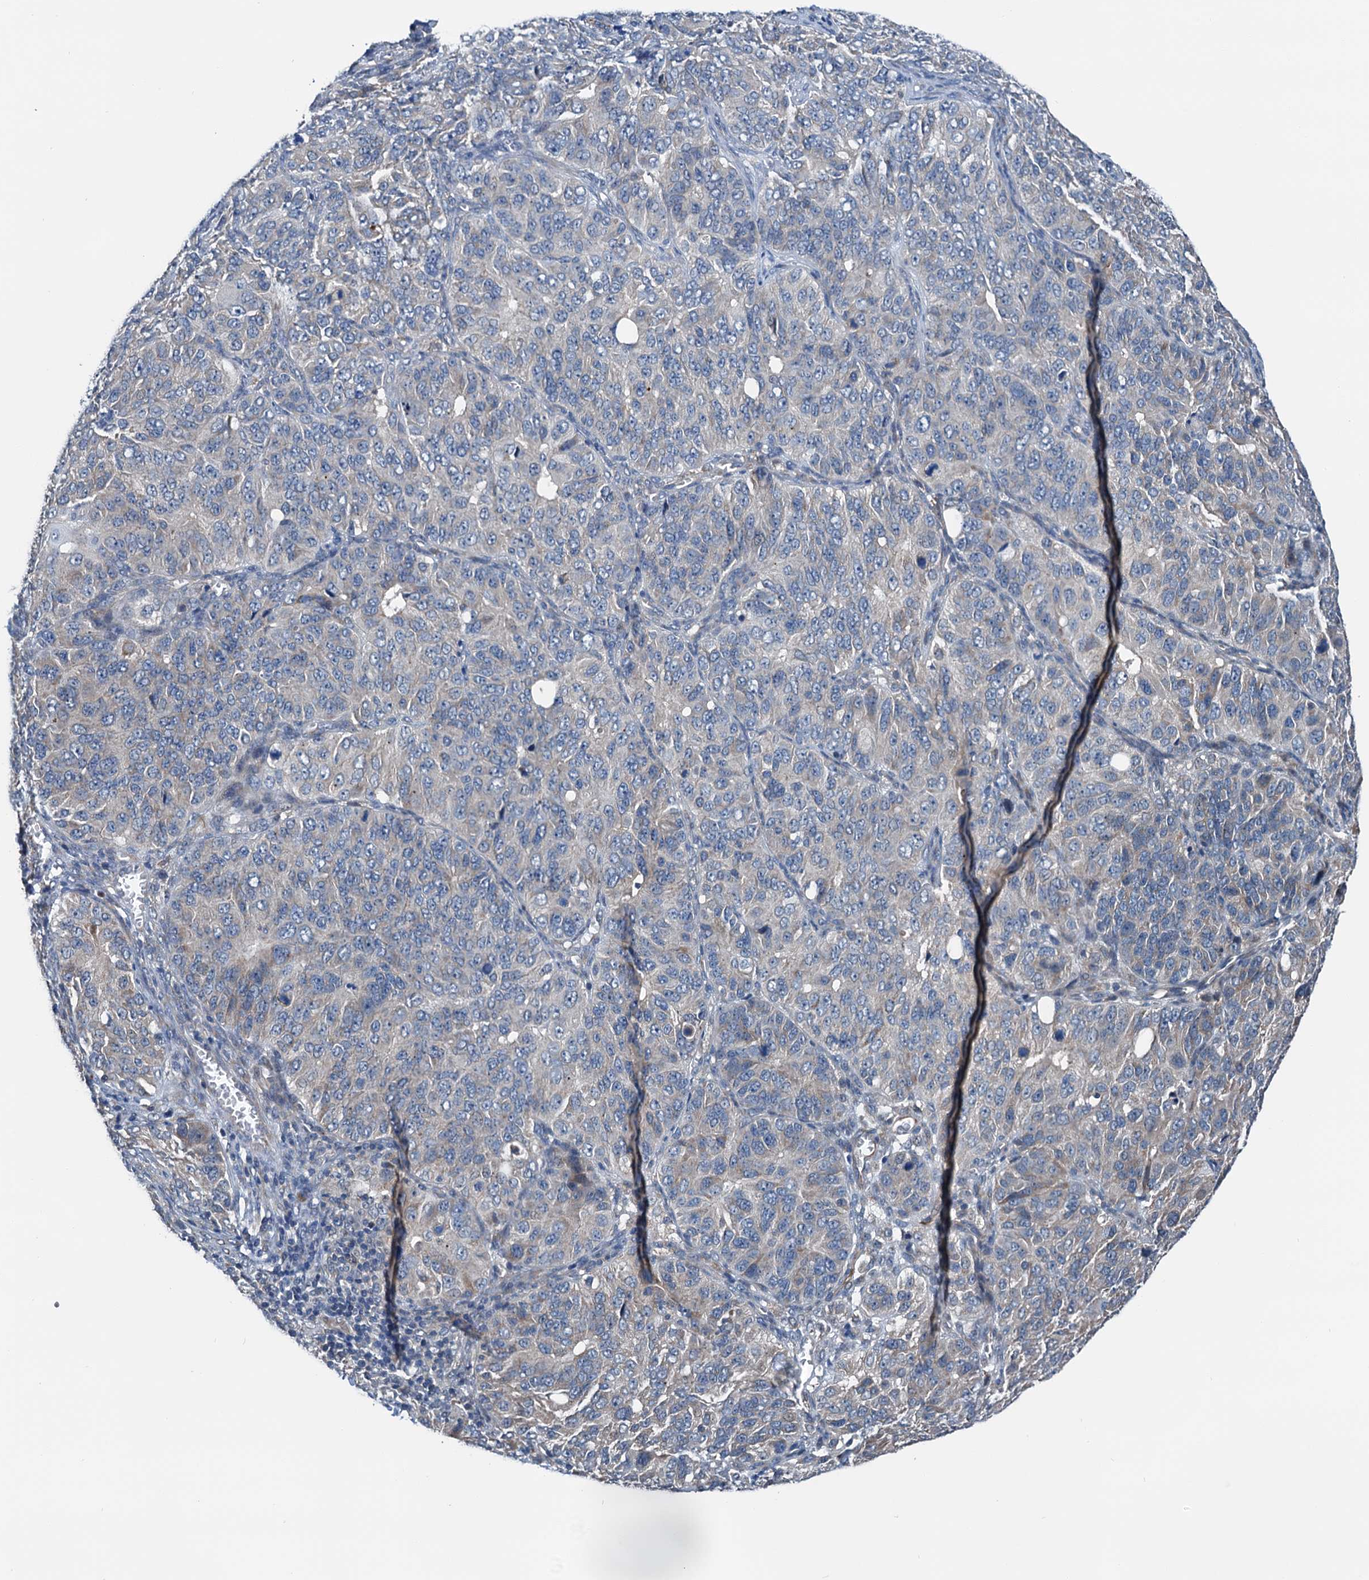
{"staining": {"intensity": "weak", "quantity": "<25%", "location": "cytoplasmic/membranous"}, "tissue": "ovarian cancer", "cell_type": "Tumor cells", "image_type": "cancer", "snomed": [{"axis": "morphology", "description": "Carcinoma, endometroid"}, {"axis": "topography", "description": "Ovary"}], "caption": "High magnification brightfield microscopy of ovarian cancer (endometroid carcinoma) stained with DAB (3,3'-diaminobenzidine) (brown) and counterstained with hematoxylin (blue): tumor cells show no significant staining. (DAB immunohistochemistry (IHC), high magnification).", "gene": "ELAC1", "patient": {"sex": "female", "age": 51}}